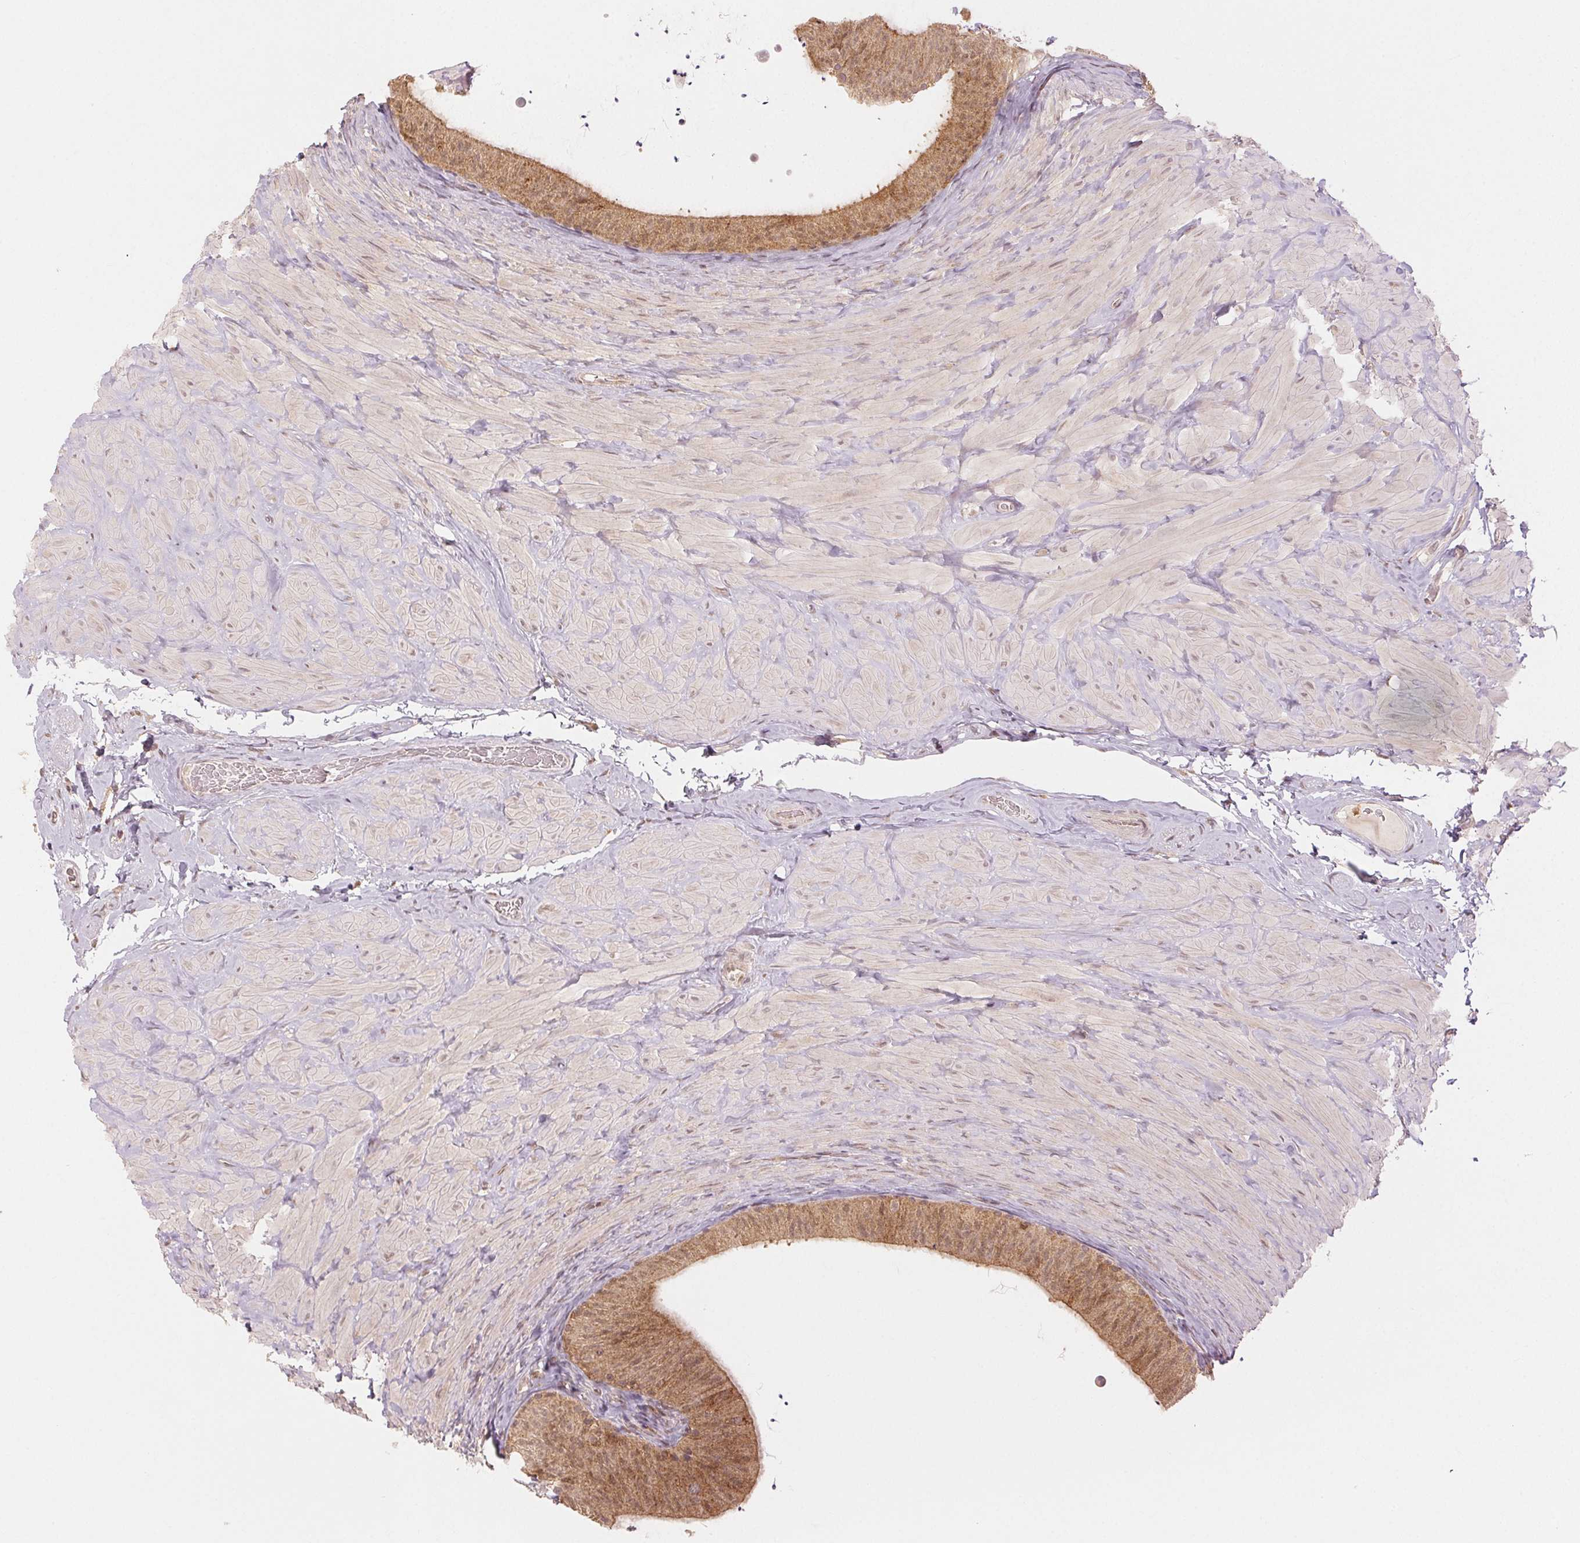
{"staining": {"intensity": "moderate", "quantity": ">75%", "location": "cytoplasmic/membranous,nuclear"}, "tissue": "epididymis", "cell_type": "Glandular cells", "image_type": "normal", "snomed": [{"axis": "morphology", "description": "Normal tissue, NOS"}, {"axis": "topography", "description": "Epididymis, spermatic cord, NOS"}, {"axis": "topography", "description": "Epididymis"}], "caption": "Glandular cells exhibit medium levels of moderate cytoplasmic/membranous,nuclear staining in about >75% of cells in normal epididymis.", "gene": "MAPK14", "patient": {"sex": "male", "age": 31}}